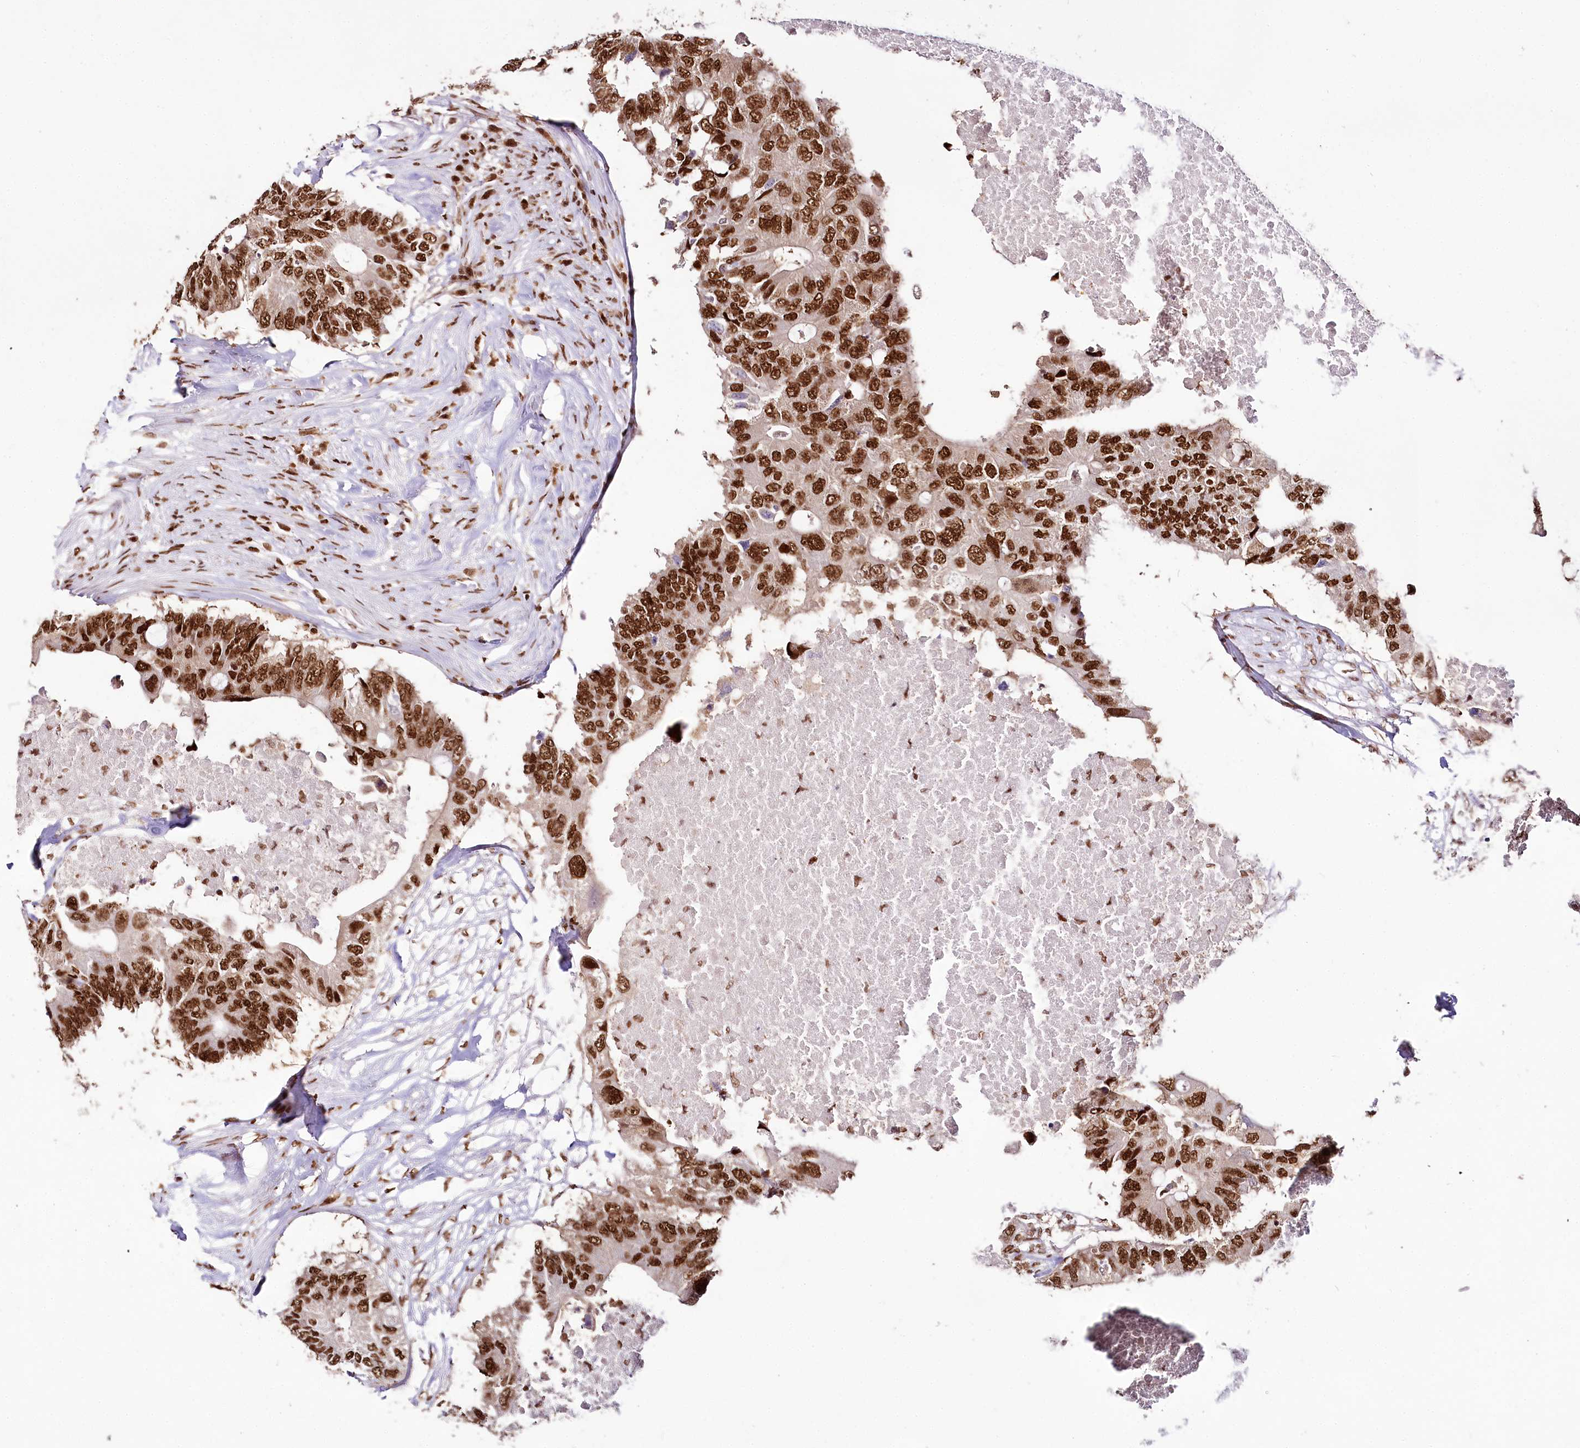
{"staining": {"intensity": "strong", "quantity": ">75%", "location": "nuclear"}, "tissue": "colorectal cancer", "cell_type": "Tumor cells", "image_type": "cancer", "snomed": [{"axis": "morphology", "description": "Adenocarcinoma, NOS"}, {"axis": "topography", "description": "Colon"}], "caption": "Protein staining of colorectal cancer (adenocarcinoma) tissue demonstrates strong nuclear positivity in approximately >75% of tumor cells. (DAB IHC, brown staining for protein, blue staining for nuclei).", "gene": "SMARCE1", "patient": {"sex": "male", "age": 71}}